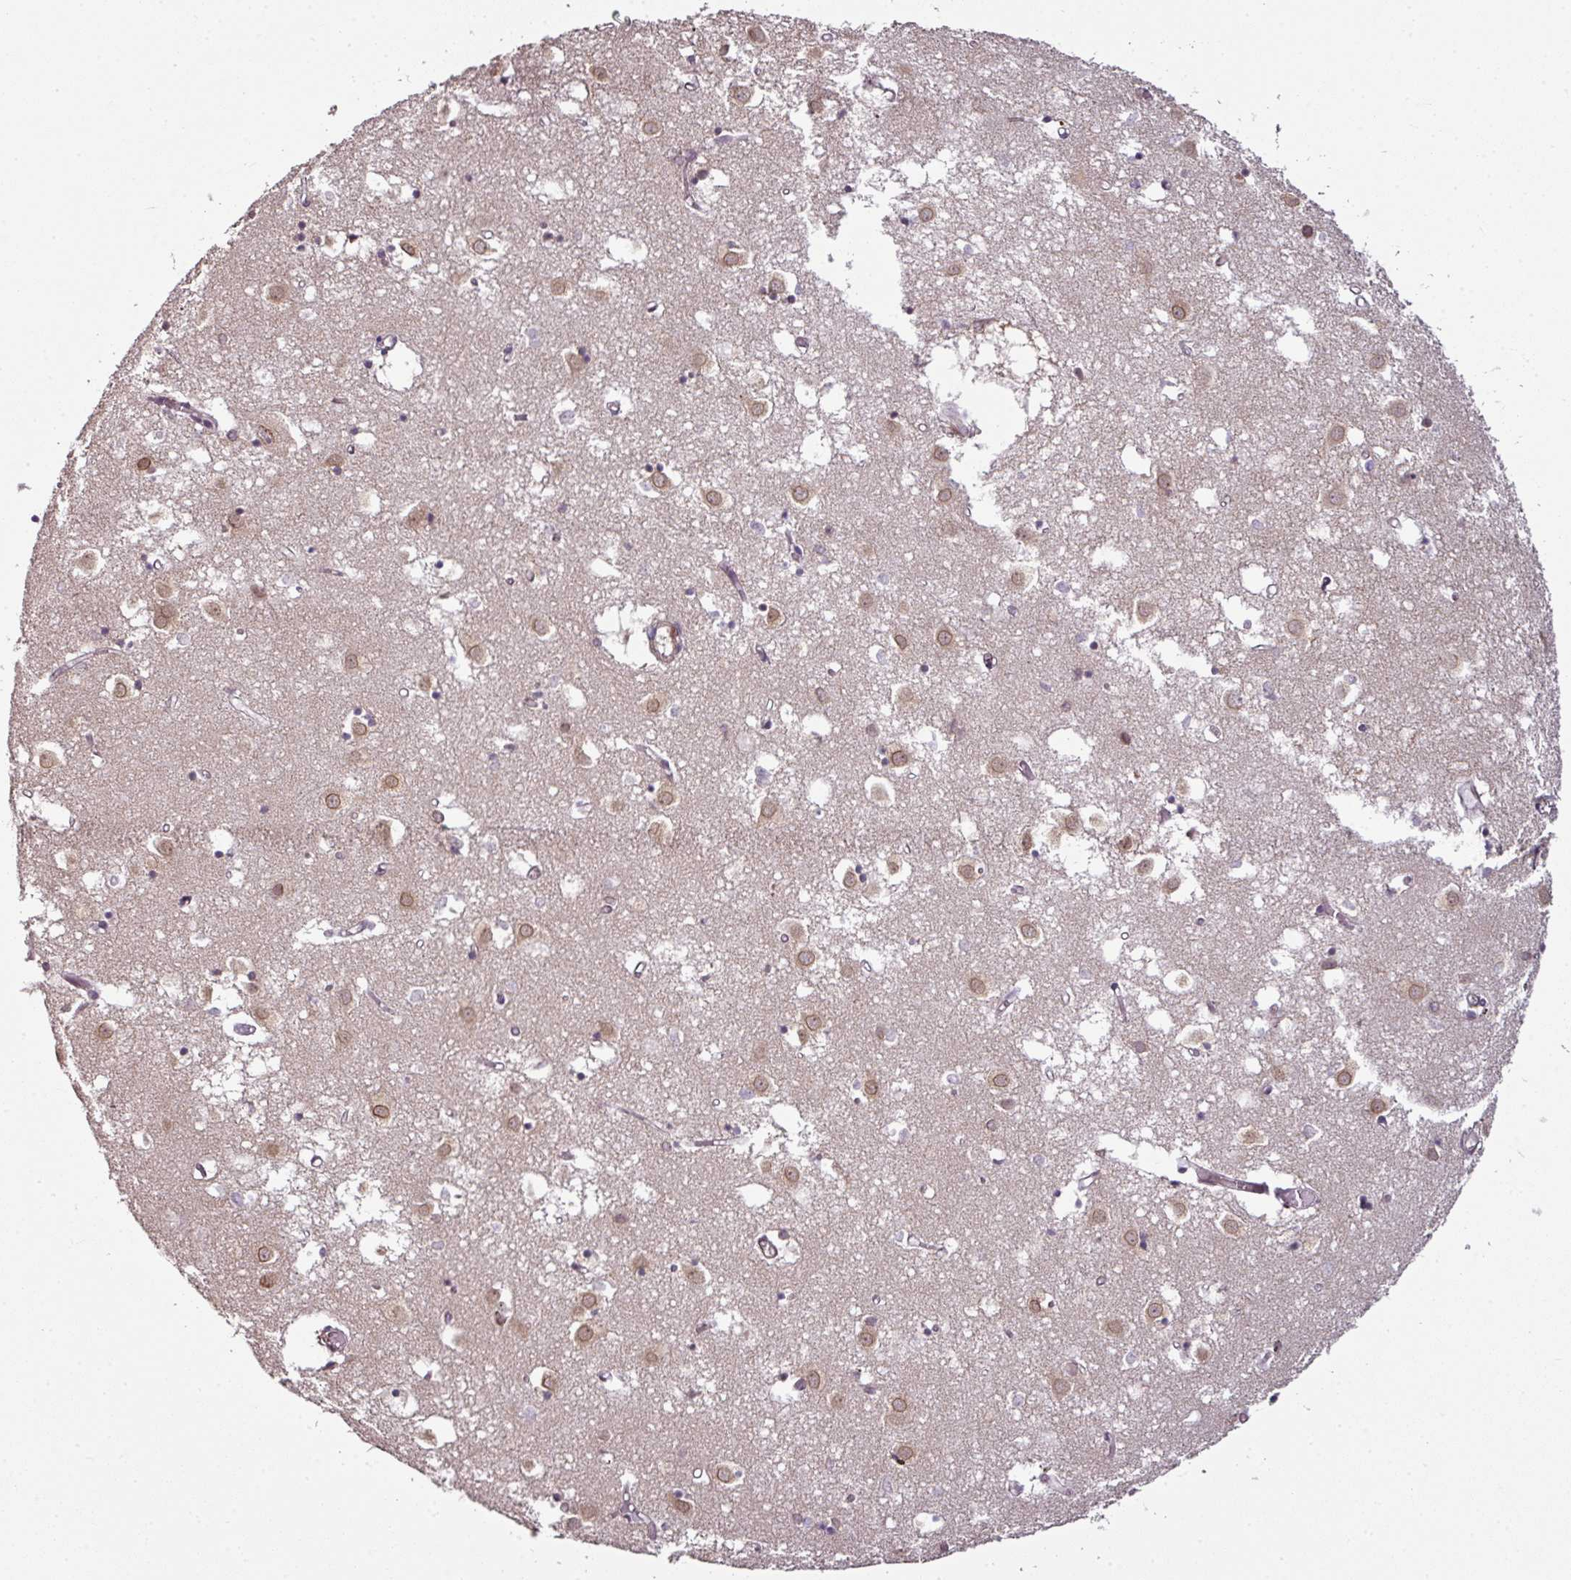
{"staining": {"intensity": "weak", "quantity": "<25%", "location": "cytoplasmic/membranous,nuclear"}, "tissue": "caudate", "cell_type": "Glial cells", "image_type": "normal", "snomed": [{"axis": "morphology", "description": "Normal tissue, NOS"}, {"axis": "topography", "description": "Lateral ventricle wall"}], "caption": "There is no significant staining in glial cells of caudate. Brightfield microscopy of immunohistochemistry (IHC) stained with DAB (brown) and hematoxylin (blue), captured at high magnification.", "gene": "RANGAP1", "patient": {"sex": "male", "age": 70}}